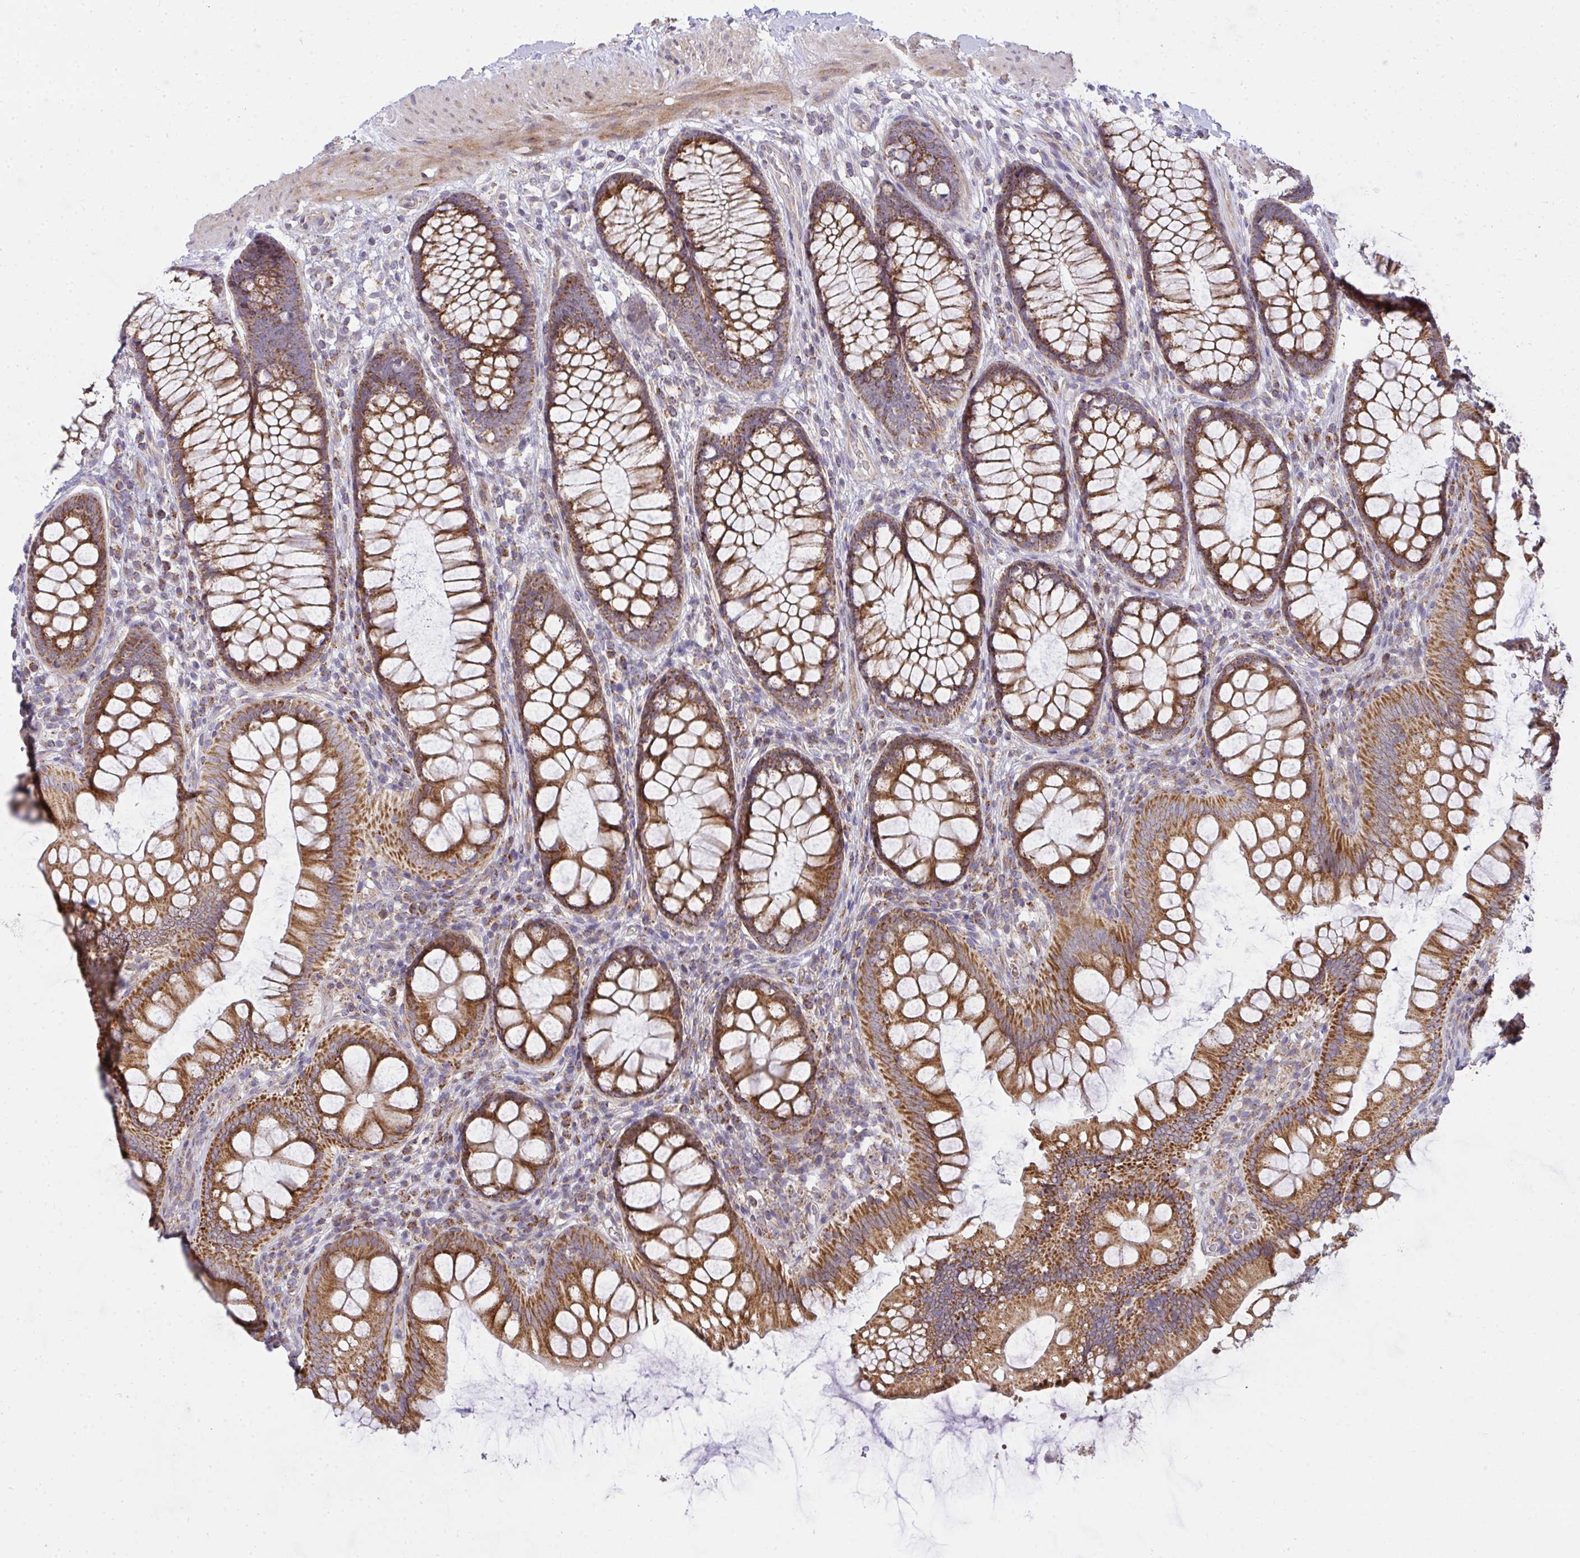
{"staining": {"intensity": "weak", "quantity": ">75%", "location": "cytoplasmic/membranous"}, "tissue": "colon", "cell_type": "Endothelial cells", "image_type": "normal", "snomed": [{"axis": "morphology", "description": "Normal tissue, NOS"}, {"axis": "morphology", "description": "Adenoma, NOS"}, {"axis": "topography", "description": "Soft tissue"}, {"axis": "topography", "description": "Colon"}], "caption": "Immunohistochemical staining of unremarkable human colon displays weak cytoplasmic/membranous protein staining in about >75% of endothelial cells.", "gene": "SRRM4", "patient": {"sex": "male", "age": 47}}